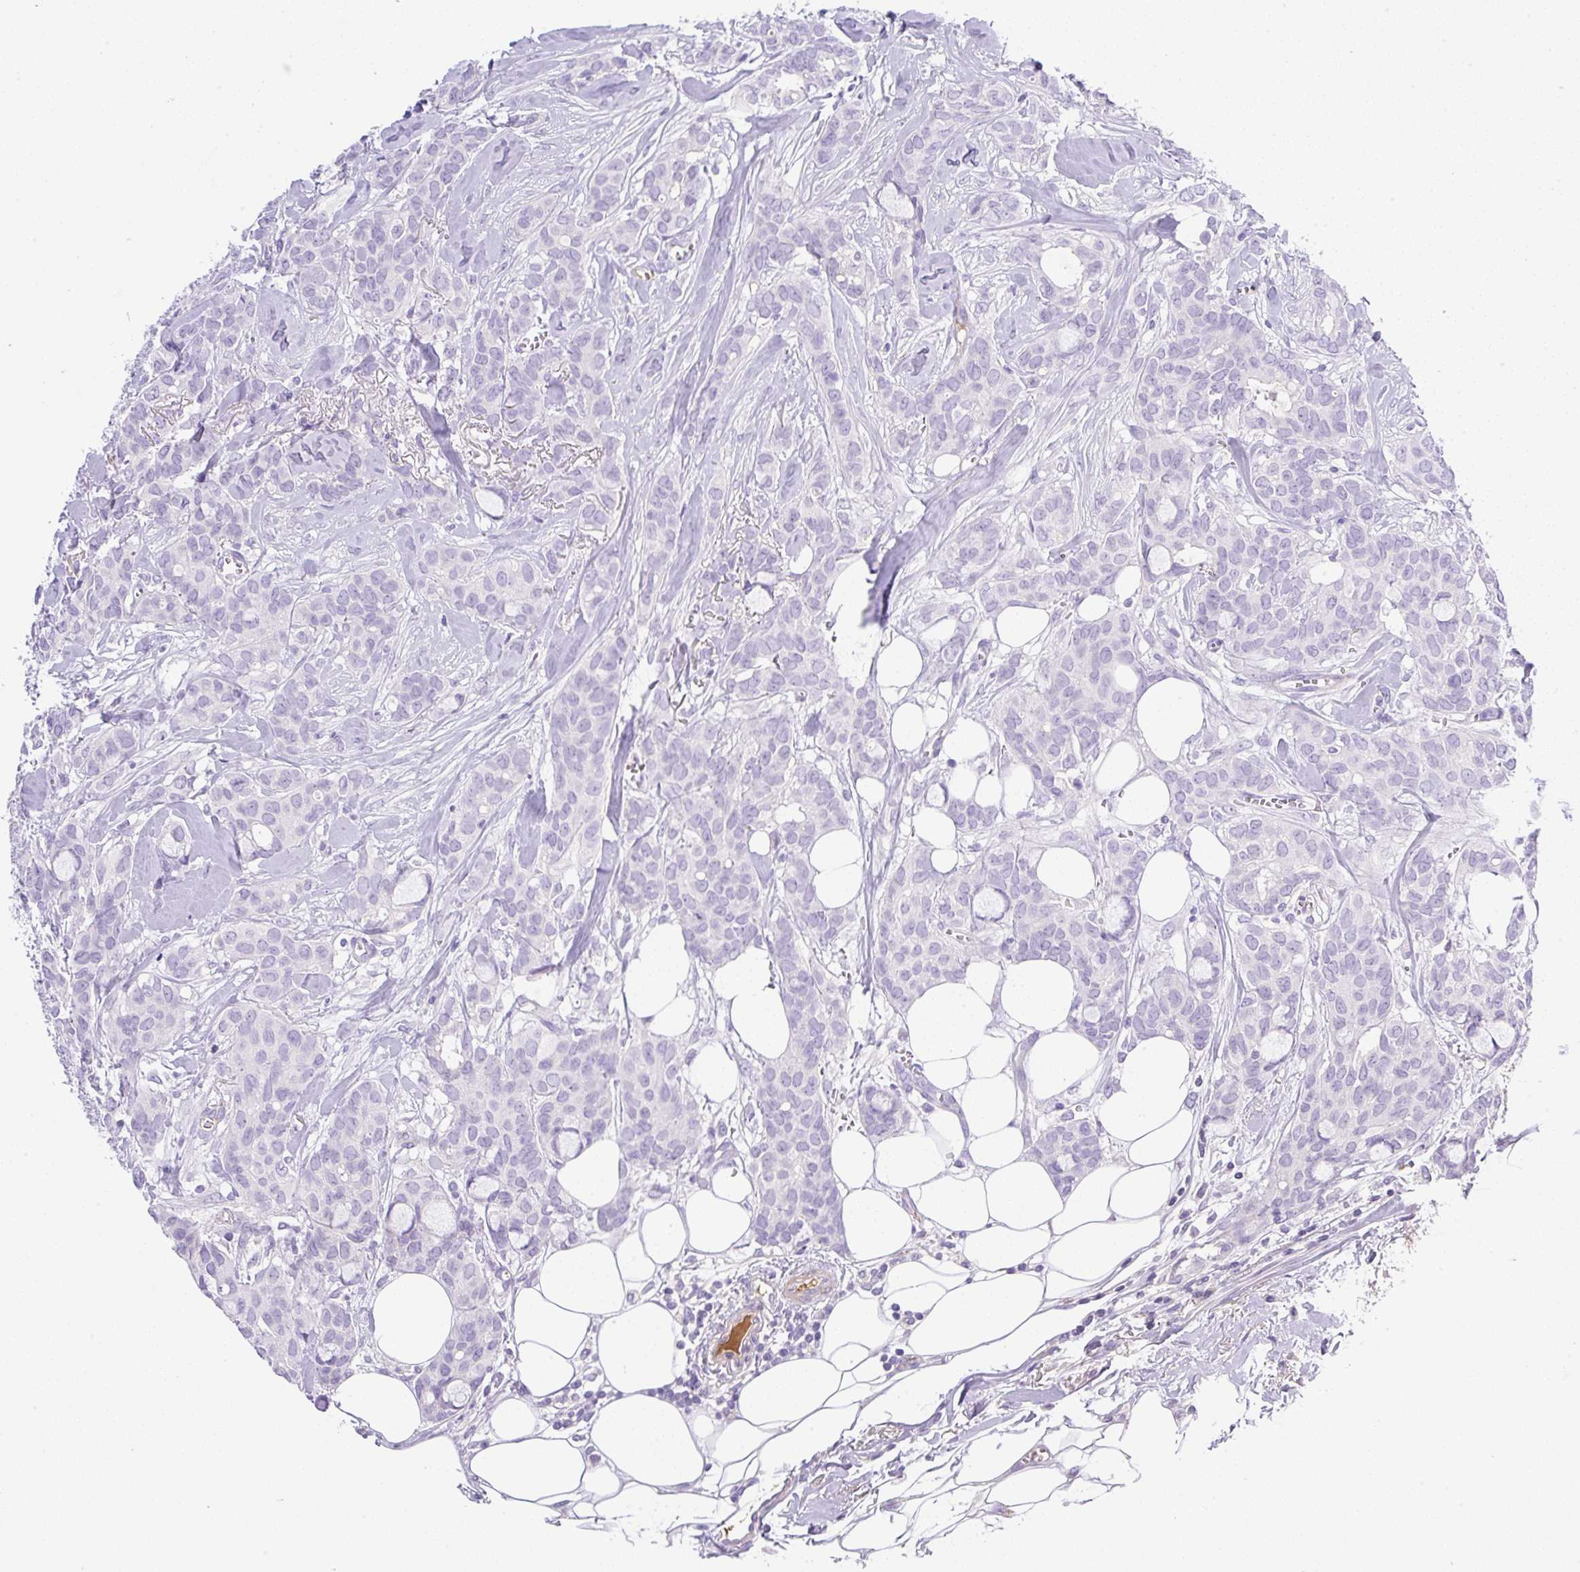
{"staining": {"intensity": "negative", "quantity": "none", "location": "none"}, "tissue": "breast cancer", "cell_type": "Tumor cells", "image_type": "cancer", "snomed": [{"axis": "morphology", "description": "Duct carcinoma"}, {"axis": "topography", "description": "Breast"}], "caption": "Tumor cells are negative for brown protein staining in intraductal carcinoma (breast).", "gene": "TDRD15", "patient": {"sex": "female", "age": 84}}